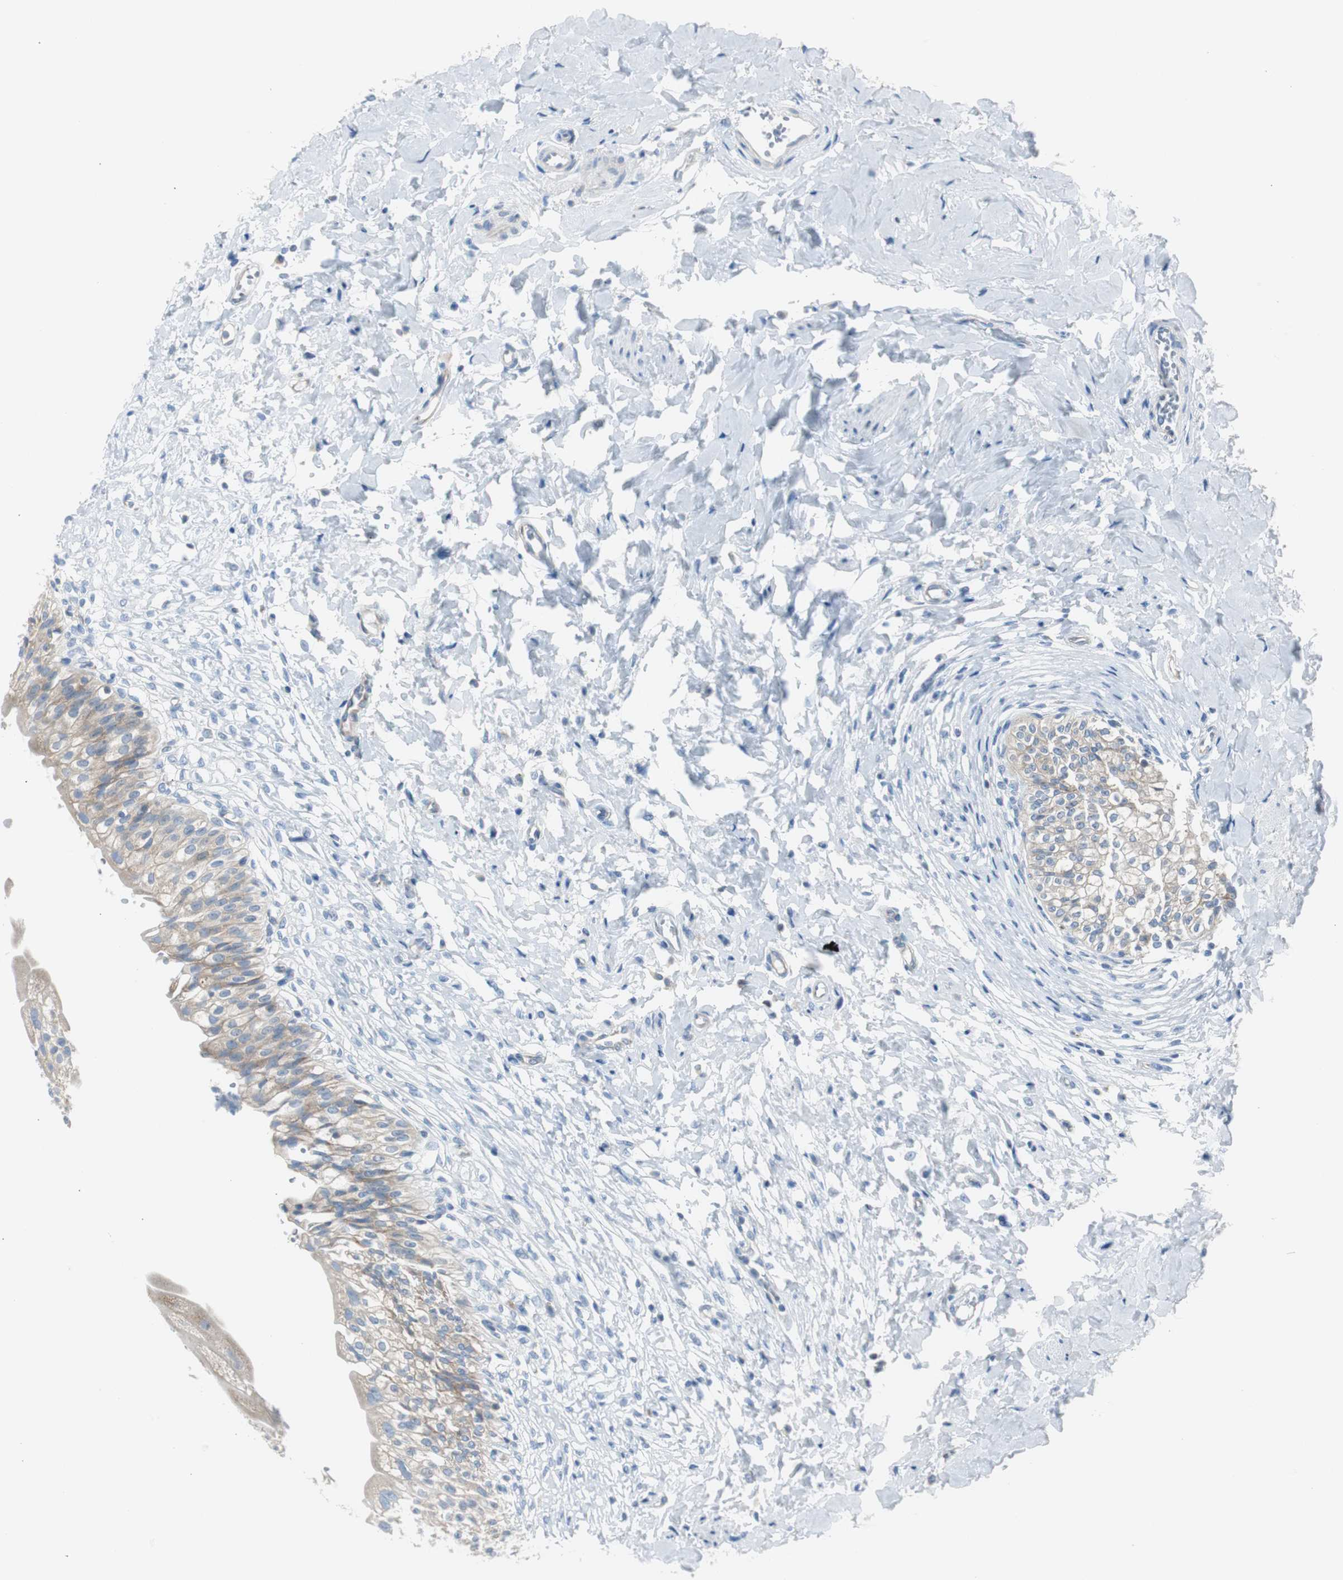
{"staining": {"intensity": "moderate", "quantity": ">75%", "location": "cytoplasmic/membranous"}, "tissue": "urinary bladder", "cell_type": "Urothelial cells", "image_type": "normal", "snomed": [{"axis": "morphology", "description": "Normal tissue, NOS"}, {"axis": "morphology", "description": "Inflammation, NOS"}, {"axis": "topography", "description": "Urinary bladder"}], "caption": "A brown stain shows moderate cytoplasmic/membranous expression of a protein in urothelial cells of benign urinary bladder. (Stains: DAB (3,3'-diaminobenzidine) in brown, nuclei in blue, Microscopy: brightfield microscopy at high magnification).", "gene": "RPS12", "patient": {"sex": "female", "age": 80}}